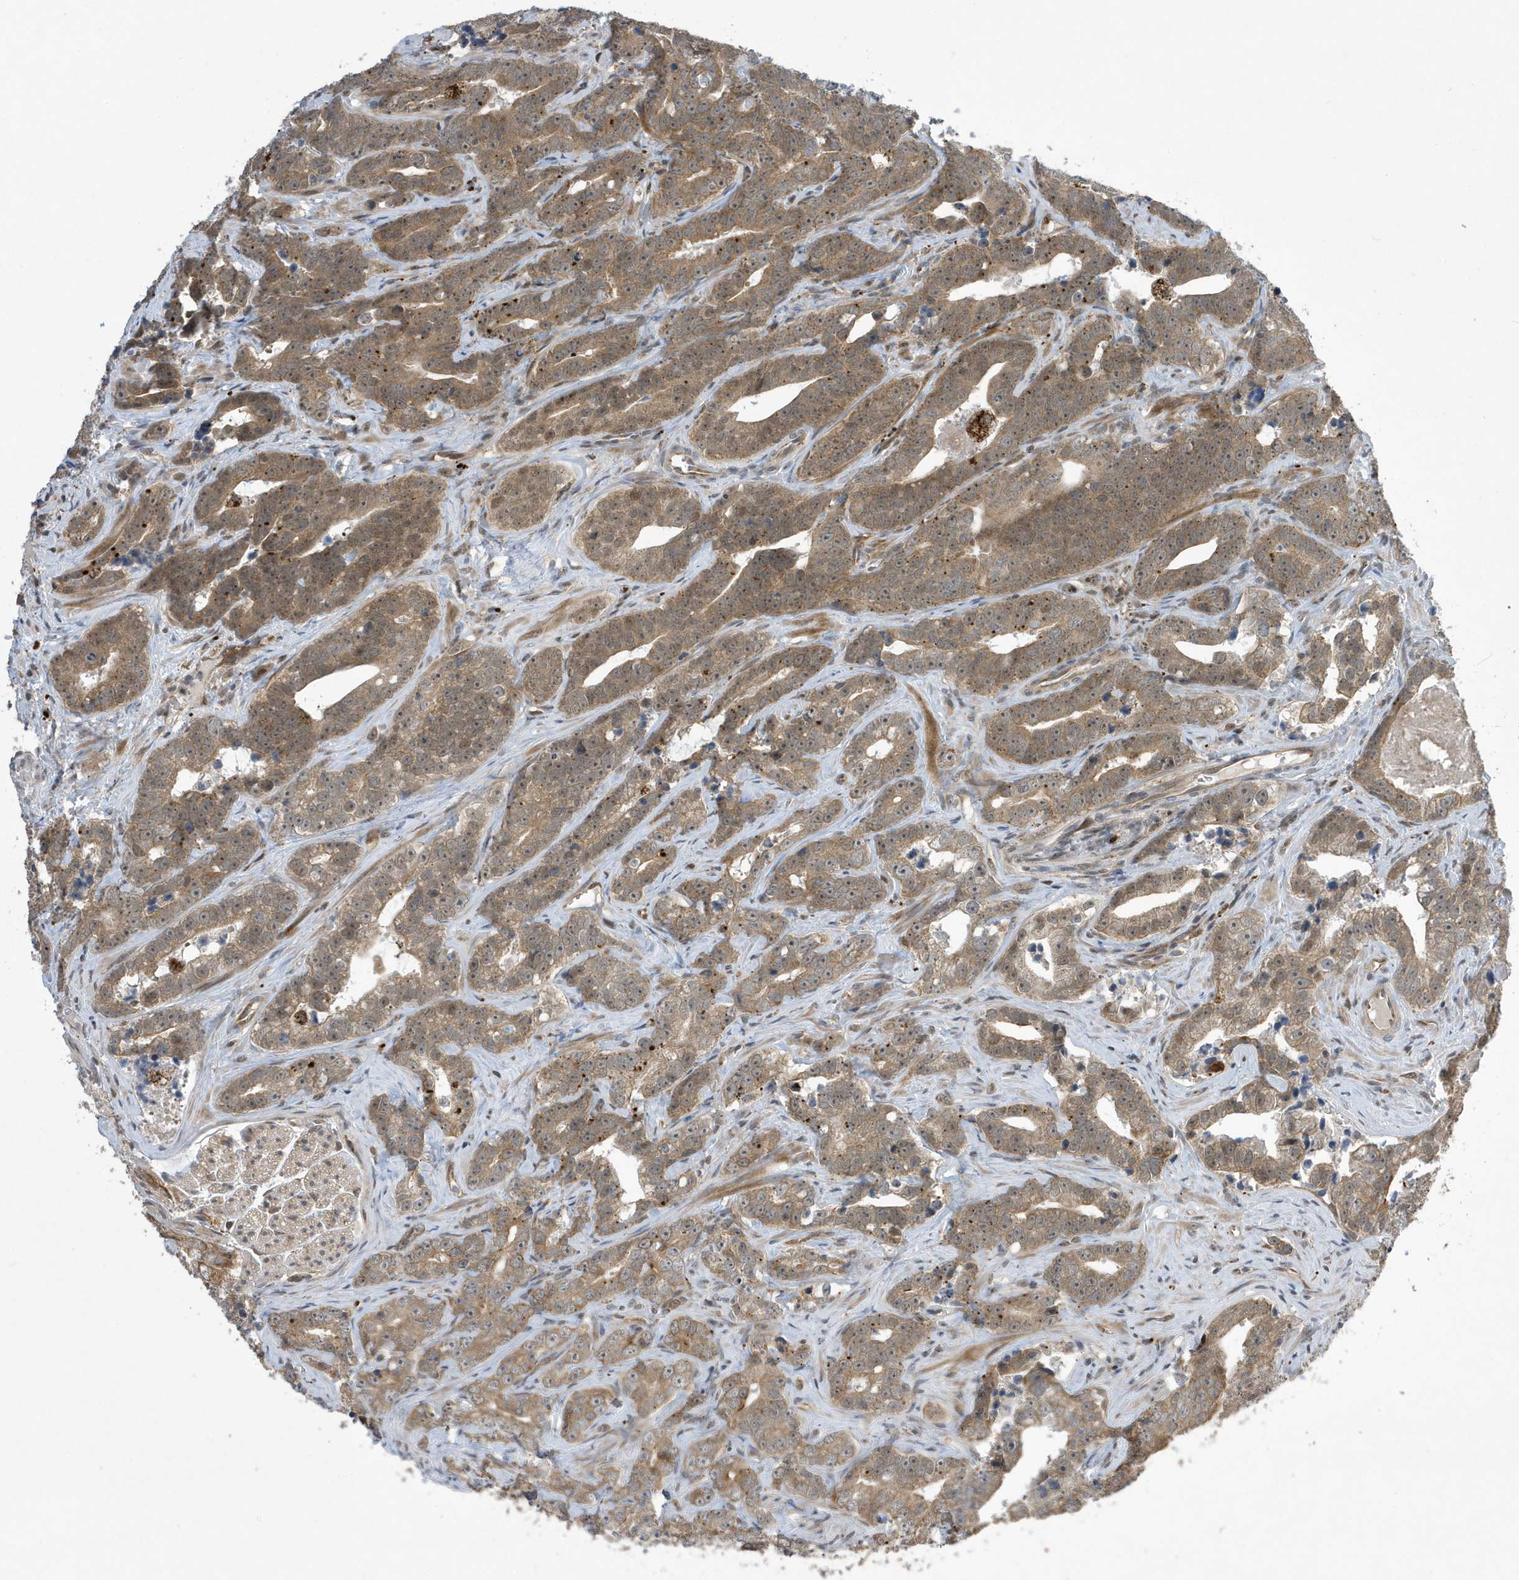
{"staining": {"intensity": "moderate", "quantity": ">75%", "location": "cytoplasmic/membranous,nuclear"}, "tissue": "prostate cancer", "cell_type": "Tumor cells", "image_type": "cancer", "snomed": [{"axis": "morphology", "description": "Adenocarcinoma, High grade"}, {"axis": "topography", "description": "Prostate"}], "caption": "A photomicrograph of human prostate adenocarcinoma (high-grade) stained for a protein displays moderate cytoplasmic/membranous and nuclear brown staining in tumor cells.", "gene": "NCOA7", "patient": {"sex": "male", "age": 62}}